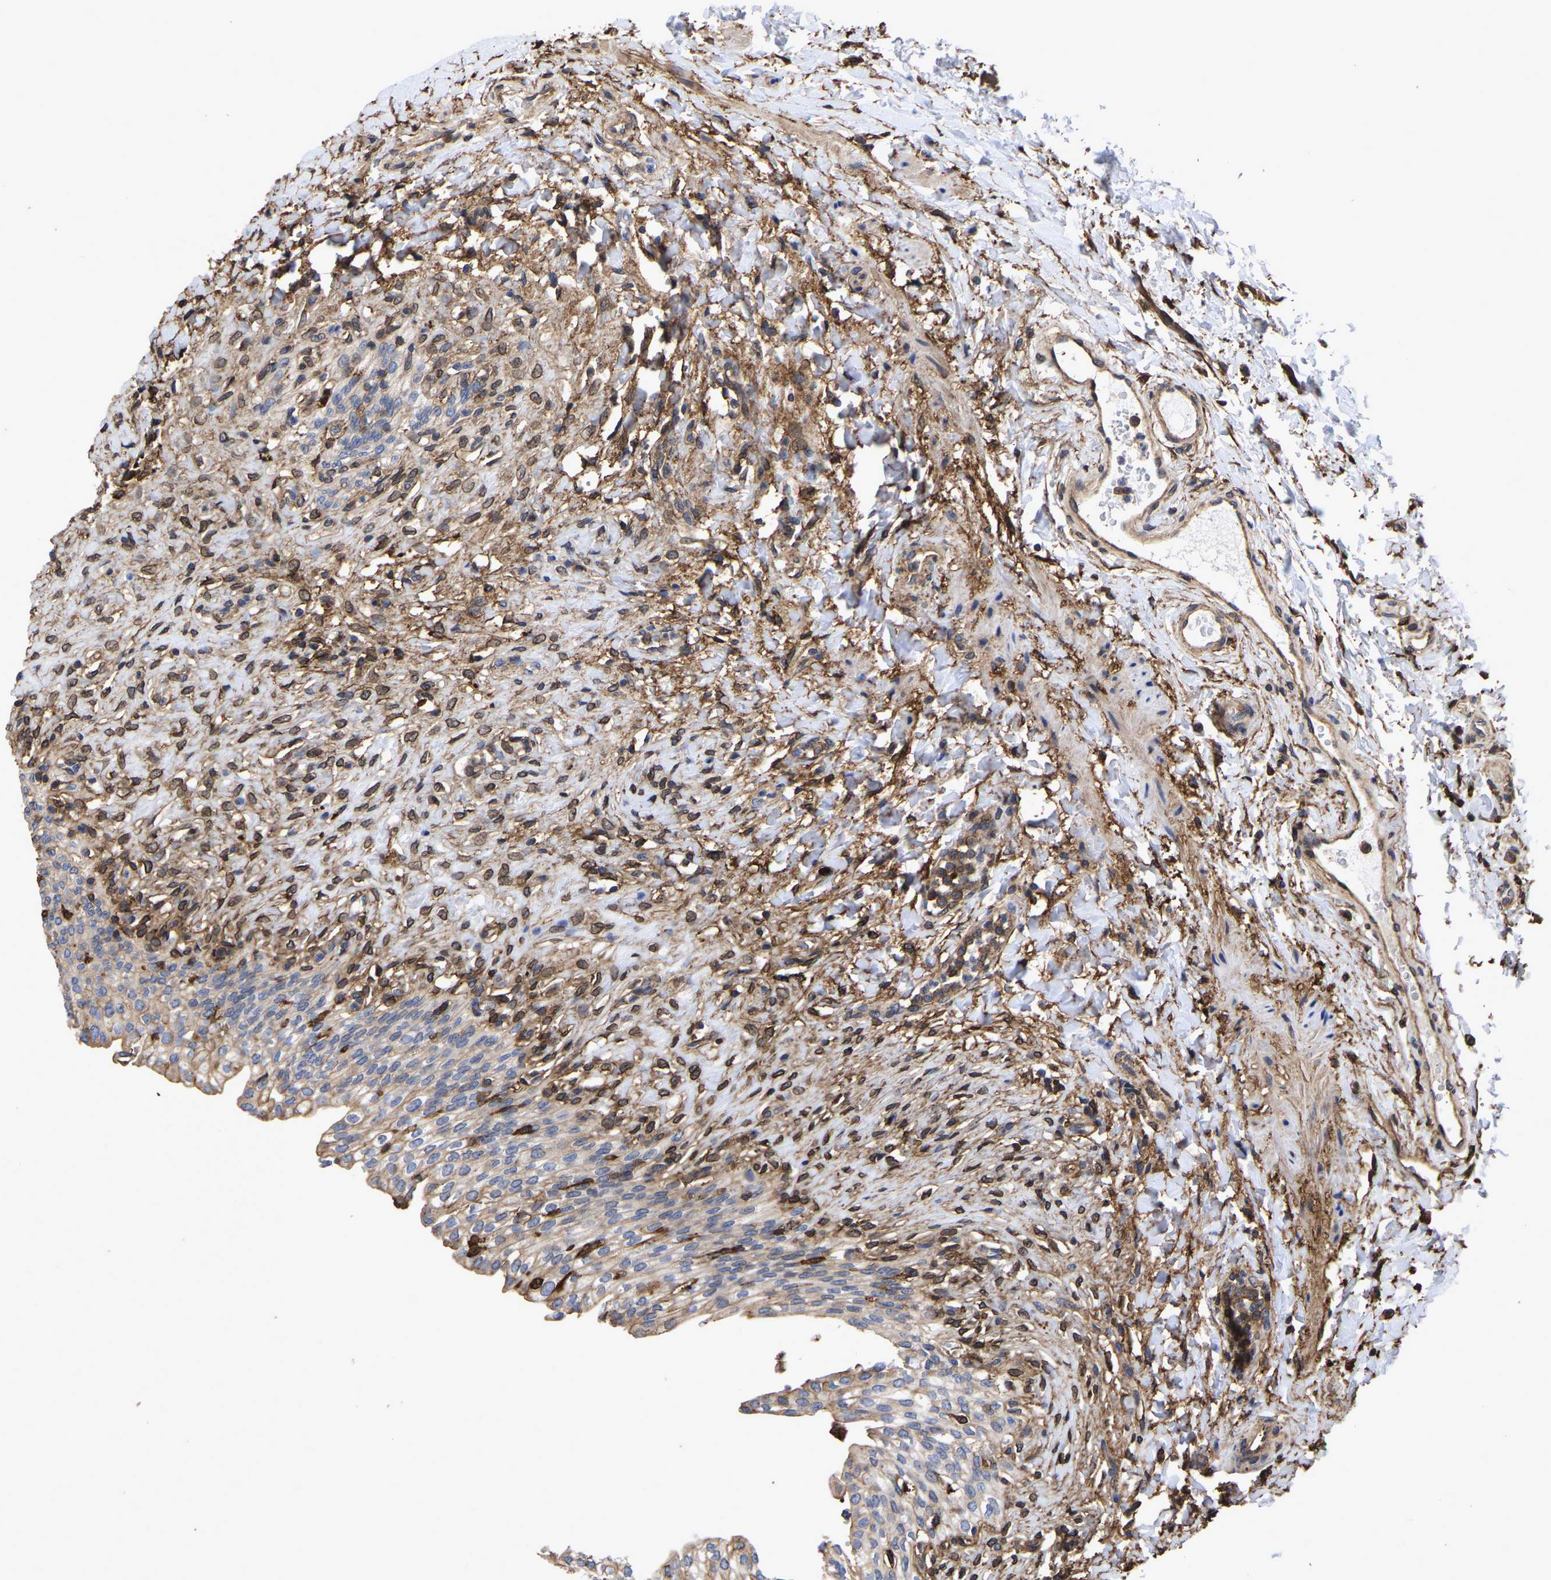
{"staining": {"intensity": "moderate", "quantity": "<25%", "location": "cytoplasmic/membranous"}, "tissue": "urinary bladder", "cell_type": "Urothelial cells", "image_type": "normal", "snomed": [{"axis": "morphology", "description": "Urothelial carcinoma, High grade"}, {"axis": "topography", "description": "Urinary bladder"}], "caption": "Immunohistochemistry photomicrograph of unremarkable human urinary bladder stained for a protein (brown), which exhibits low levels of moderate cytoplasmic/membranous staining in about <25% of urothelial cells.", "gene": "LIF", "patient": {"sex": "male", "age": 46}}